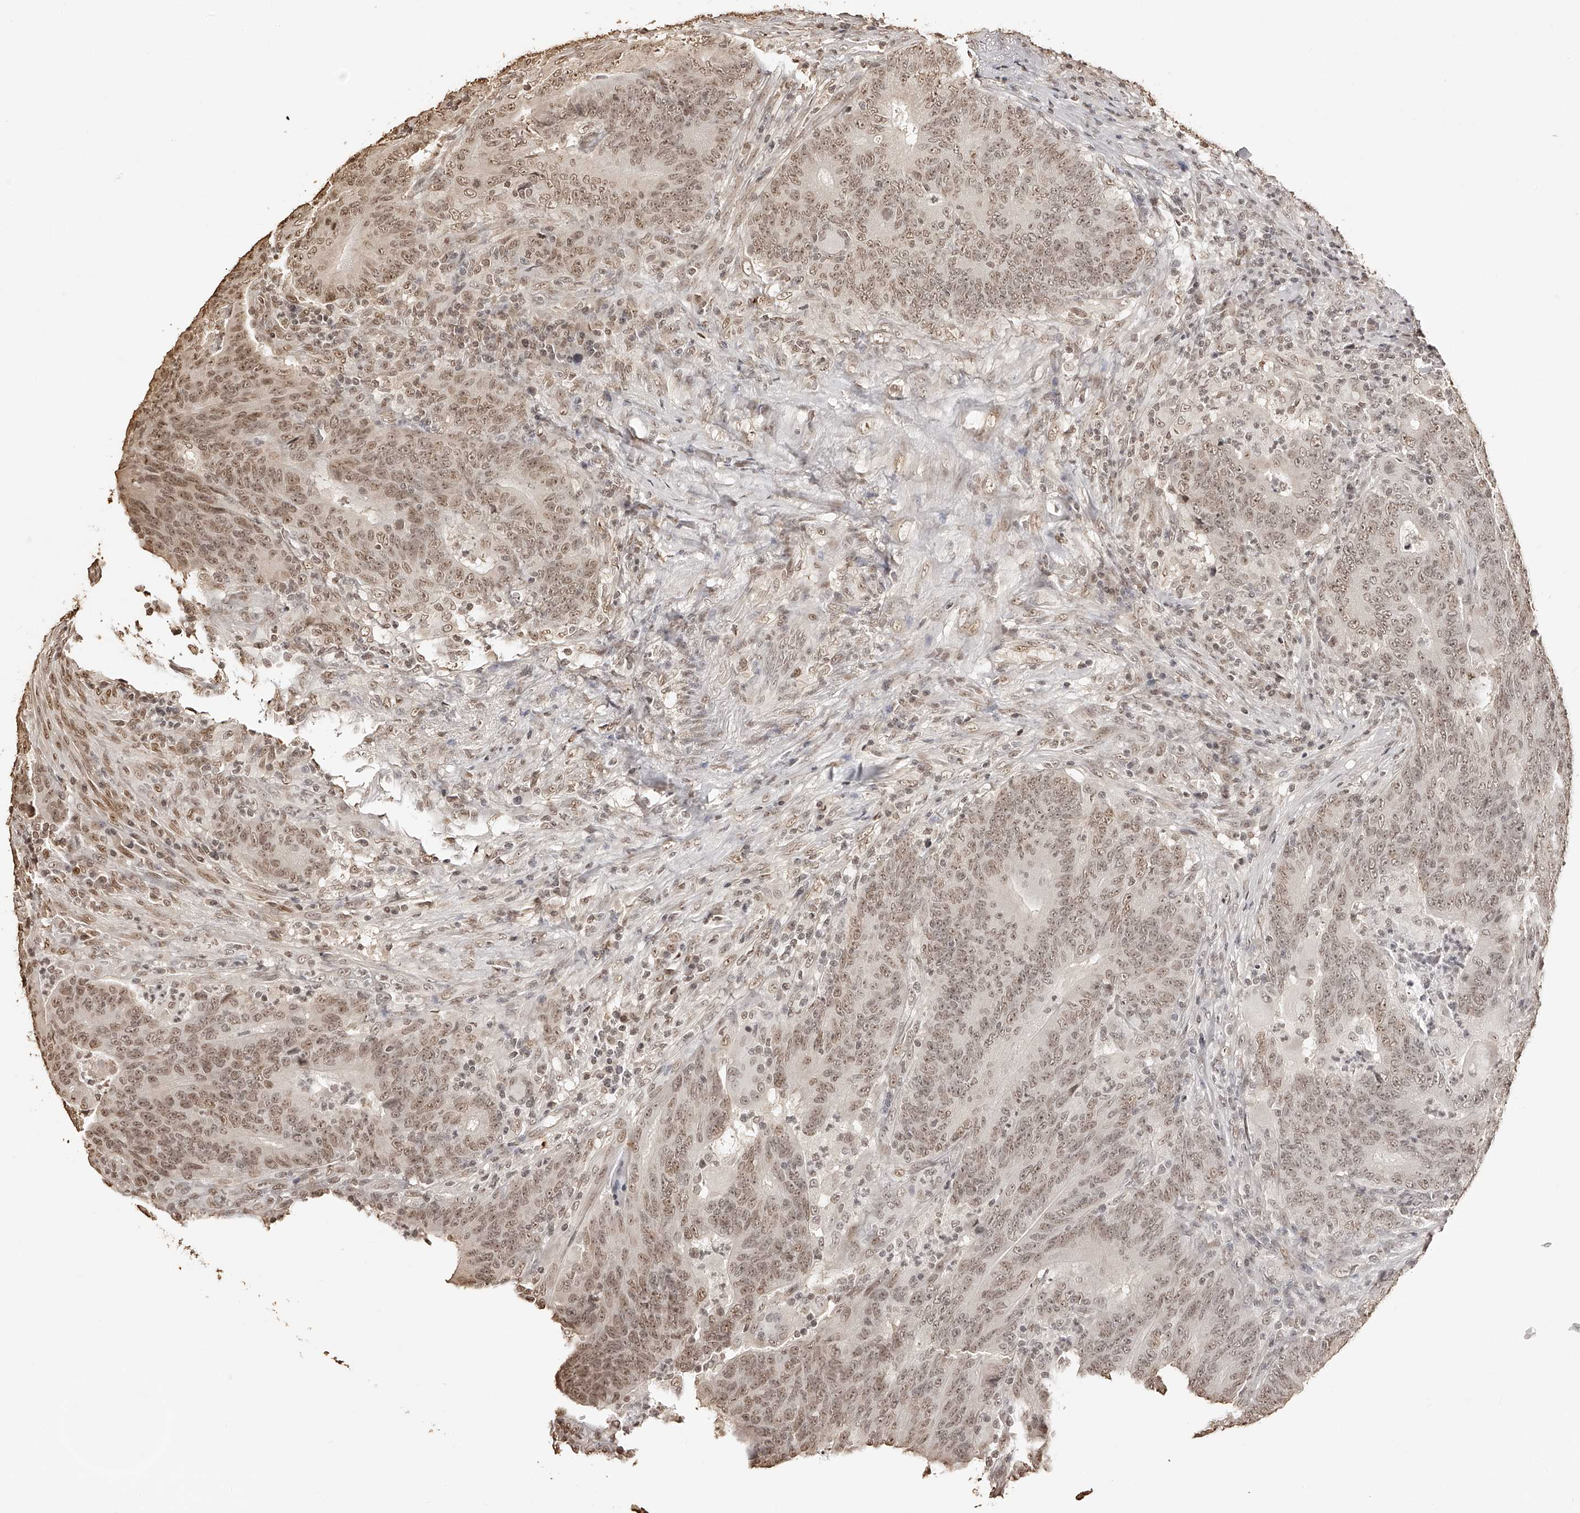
{"staining": {"intensity": "moderate", "quantity": ">75%", "location": "nuclear"}, "tissue": "colorectal cancer", "cell_type": "Tumor cells", "image_type": "cancer", "snomed": [{"axis": "morphology", "description": "Normal tissue, NOS"}, {"axis": "morphology", "description": "Adenocarcinoma, NOS"}, {"axis": "topography", "description": "Colon"}], "caption": "Immunohistochemical staining of human colorectal adenocarcinoma reveals medium levels of moderate nuclear protein staining in approximately >75% of tumor cells. (brown staining indicates protein expression, while blue staining denotes nuclei).", "gene": "ZNF503", "patient": {"sex": "female", "age": 75}}